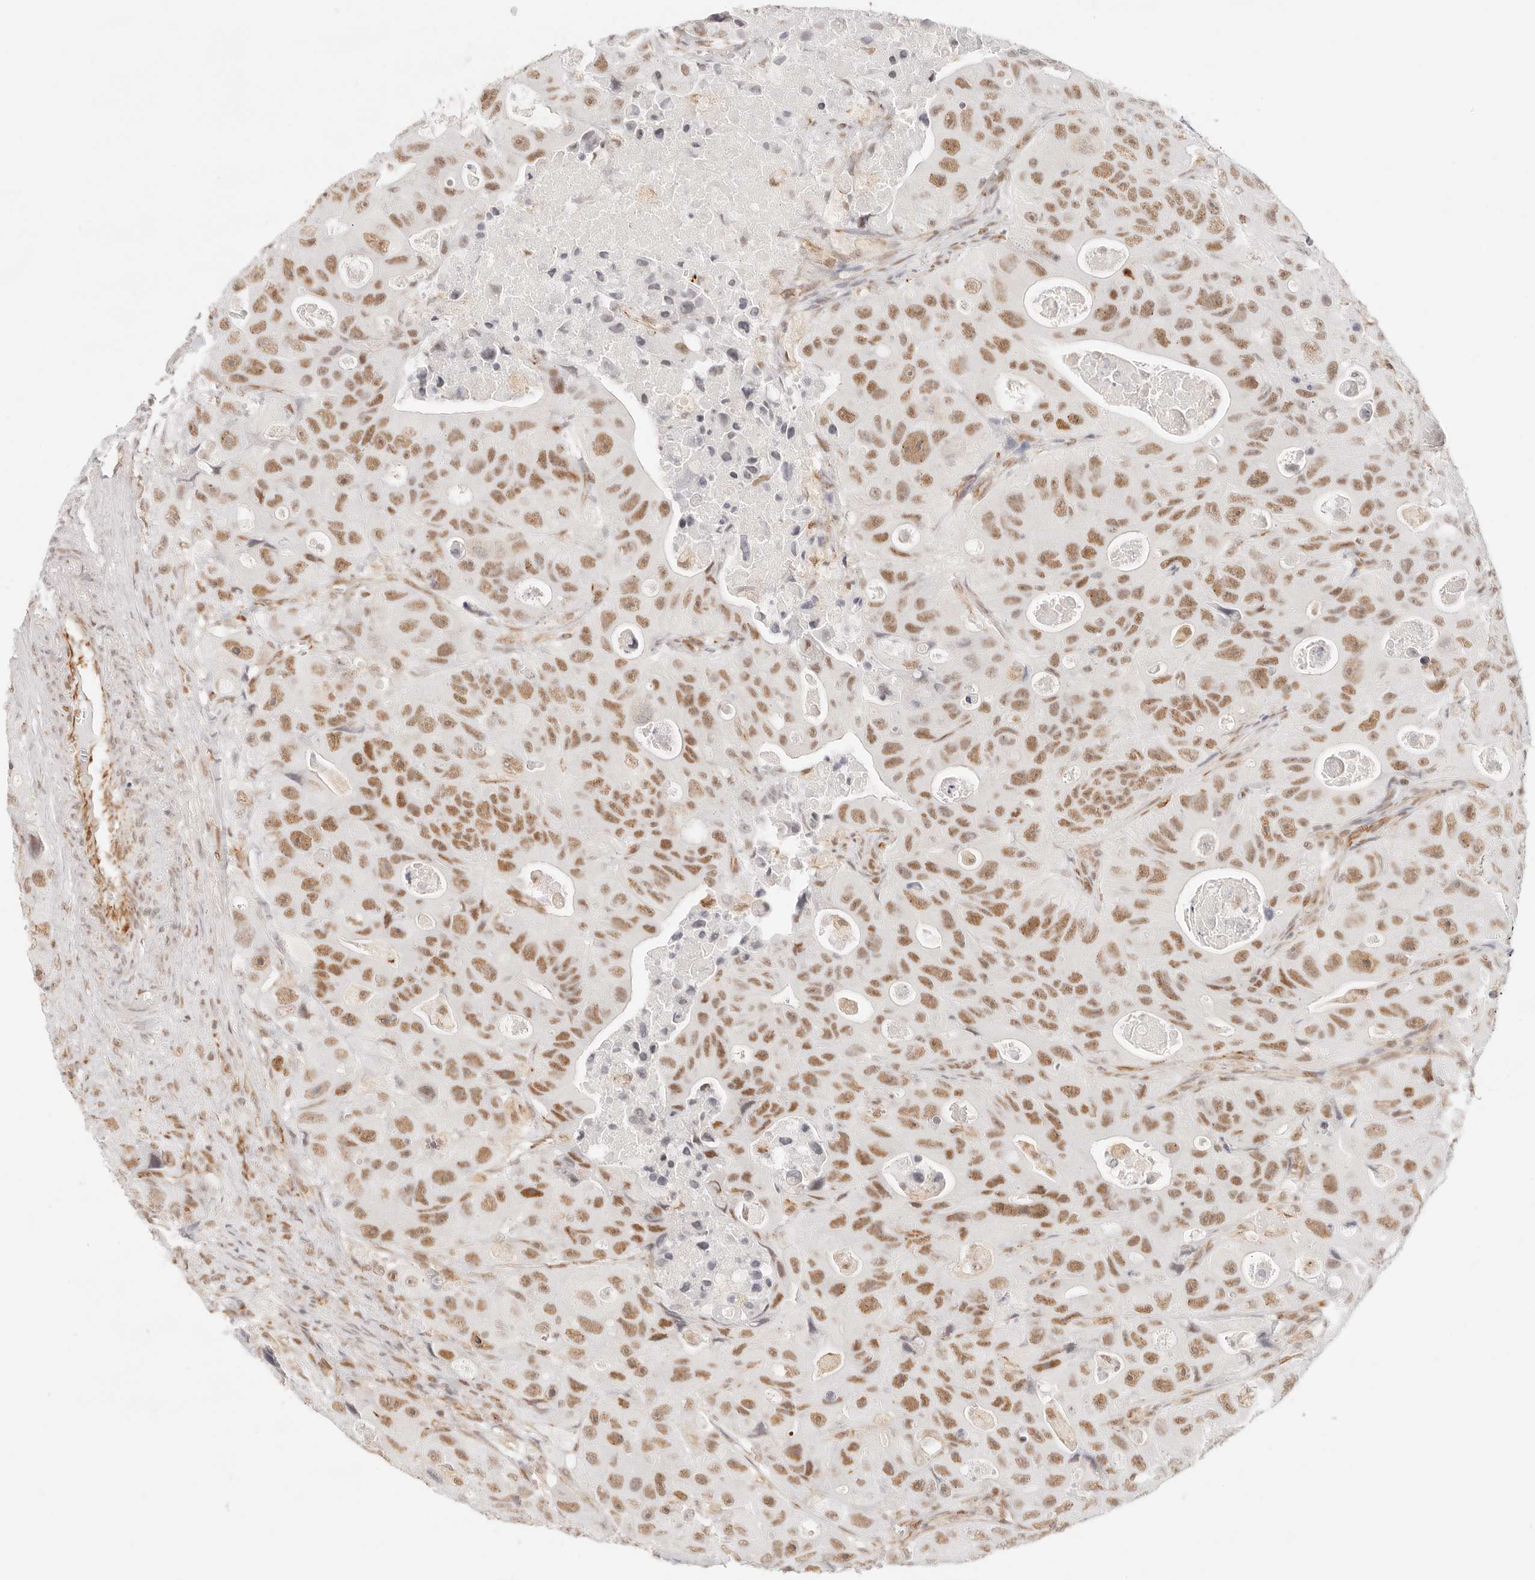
{"staining": {"intensity": "moderate", "quantity": ">75%", "location": "nuclear"}, "tissue": "colorectal cancer", "cell_type": "Tumor cells", "image_type": "cancer", "snomed": [{"axis": "morphology", "description": "Adenocarcinoma, NOS"}, {"axis": "topography", "description": "Colon"}], "caption": "A brown stain highlights moderate nuclear staining of a protein in colorectal cancer (adenocarcinoma) tumor cells.", "gene": "ZC3H11A", "patient": {"sex": "female", "age": 46}}